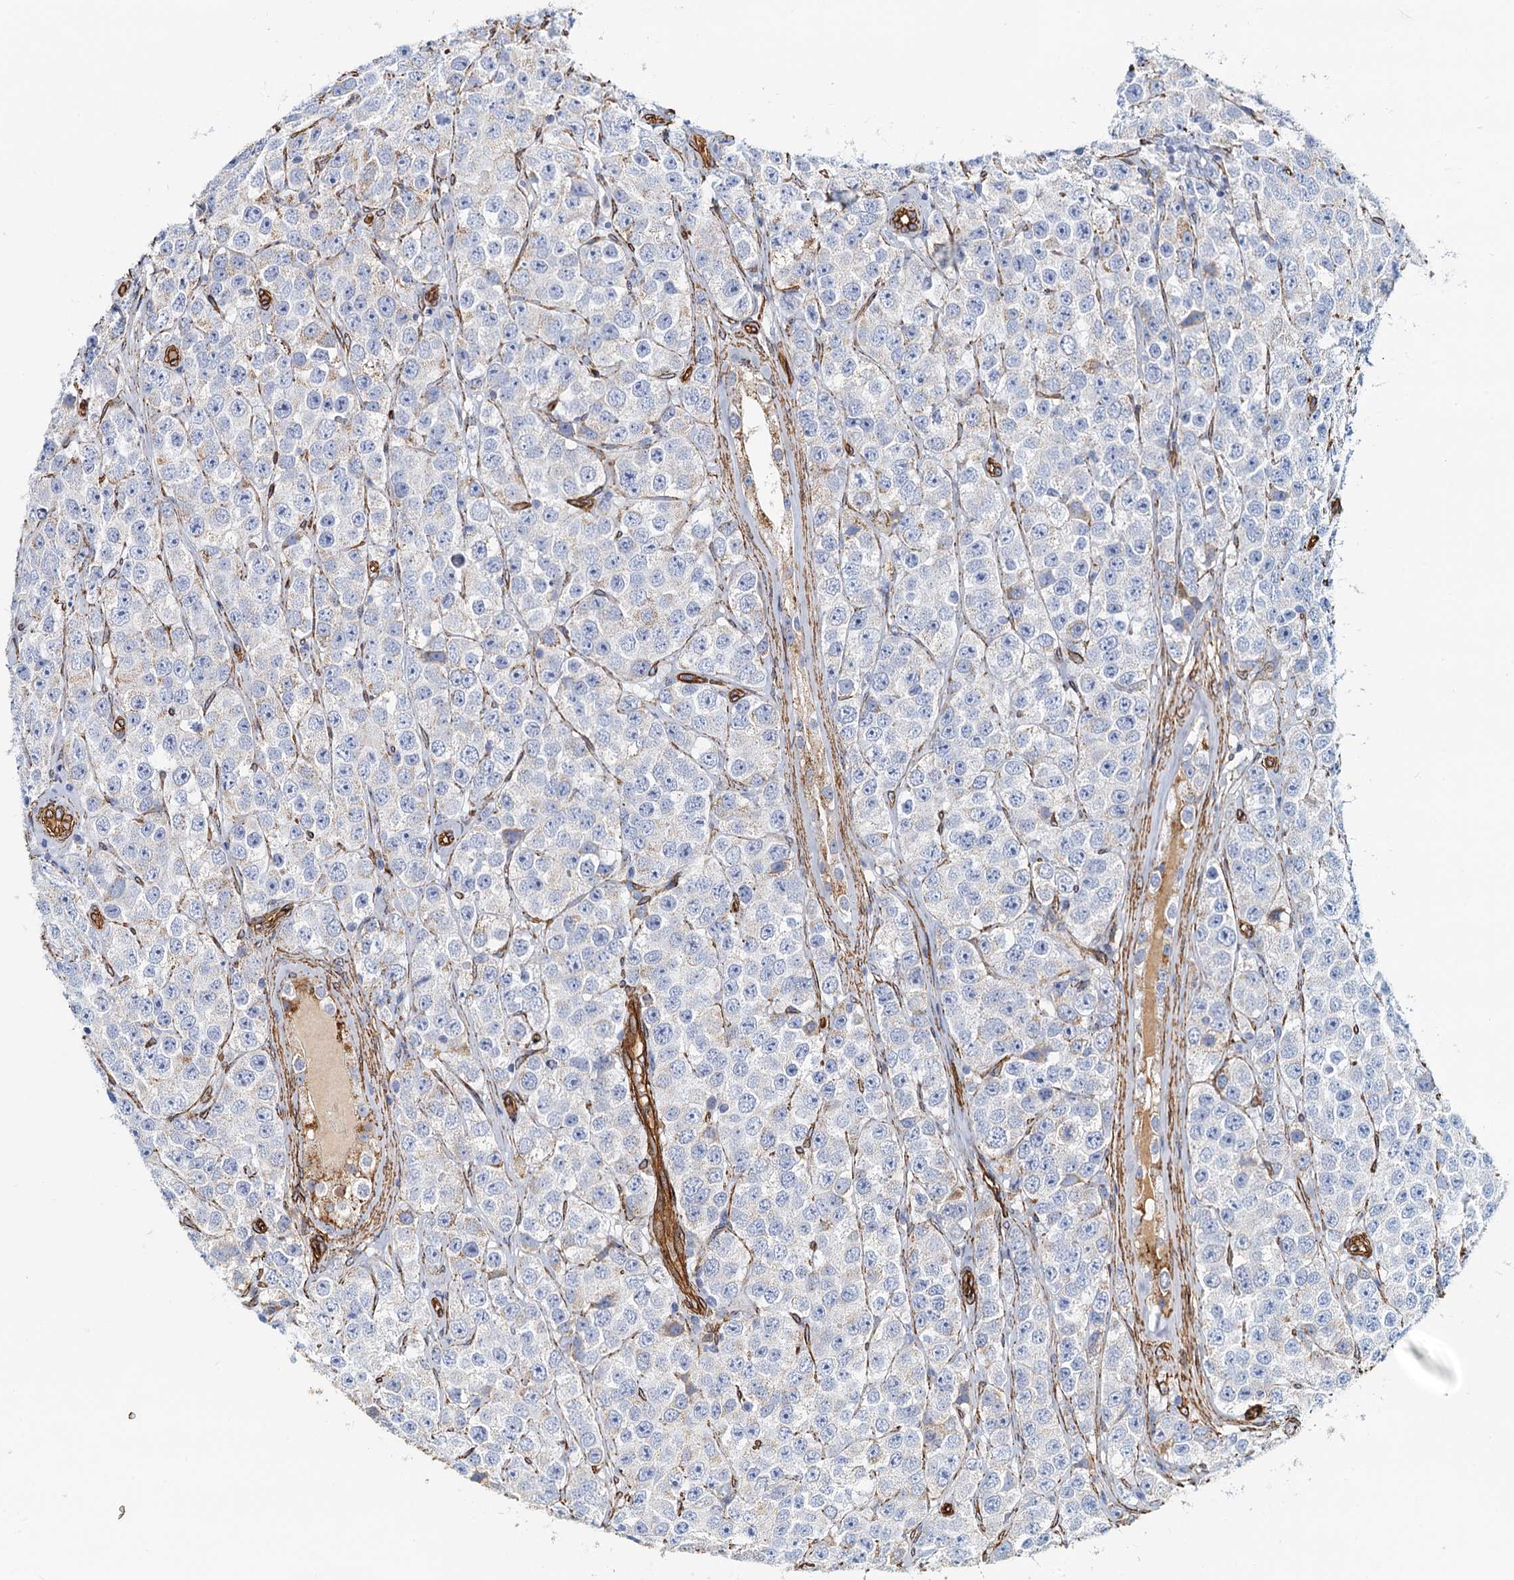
{"staining": {"intensity": "negative", "quantity": "none", "location": "none"}, "tissue": "testis cancer", "cell_type": "Tumor cells", "image_type": "cancer", "snomed": [{"axis": "morphology", "description": "Seminoma, NOS"}, {"axis": "topography", "description": "Testis"}], "caption": "Immunohistochemical staining of human seminoma (testis) exhibits no significant staining in tumor cells.", "gene": "DGKG", "patient": {"sex": "male", "age": 28}}